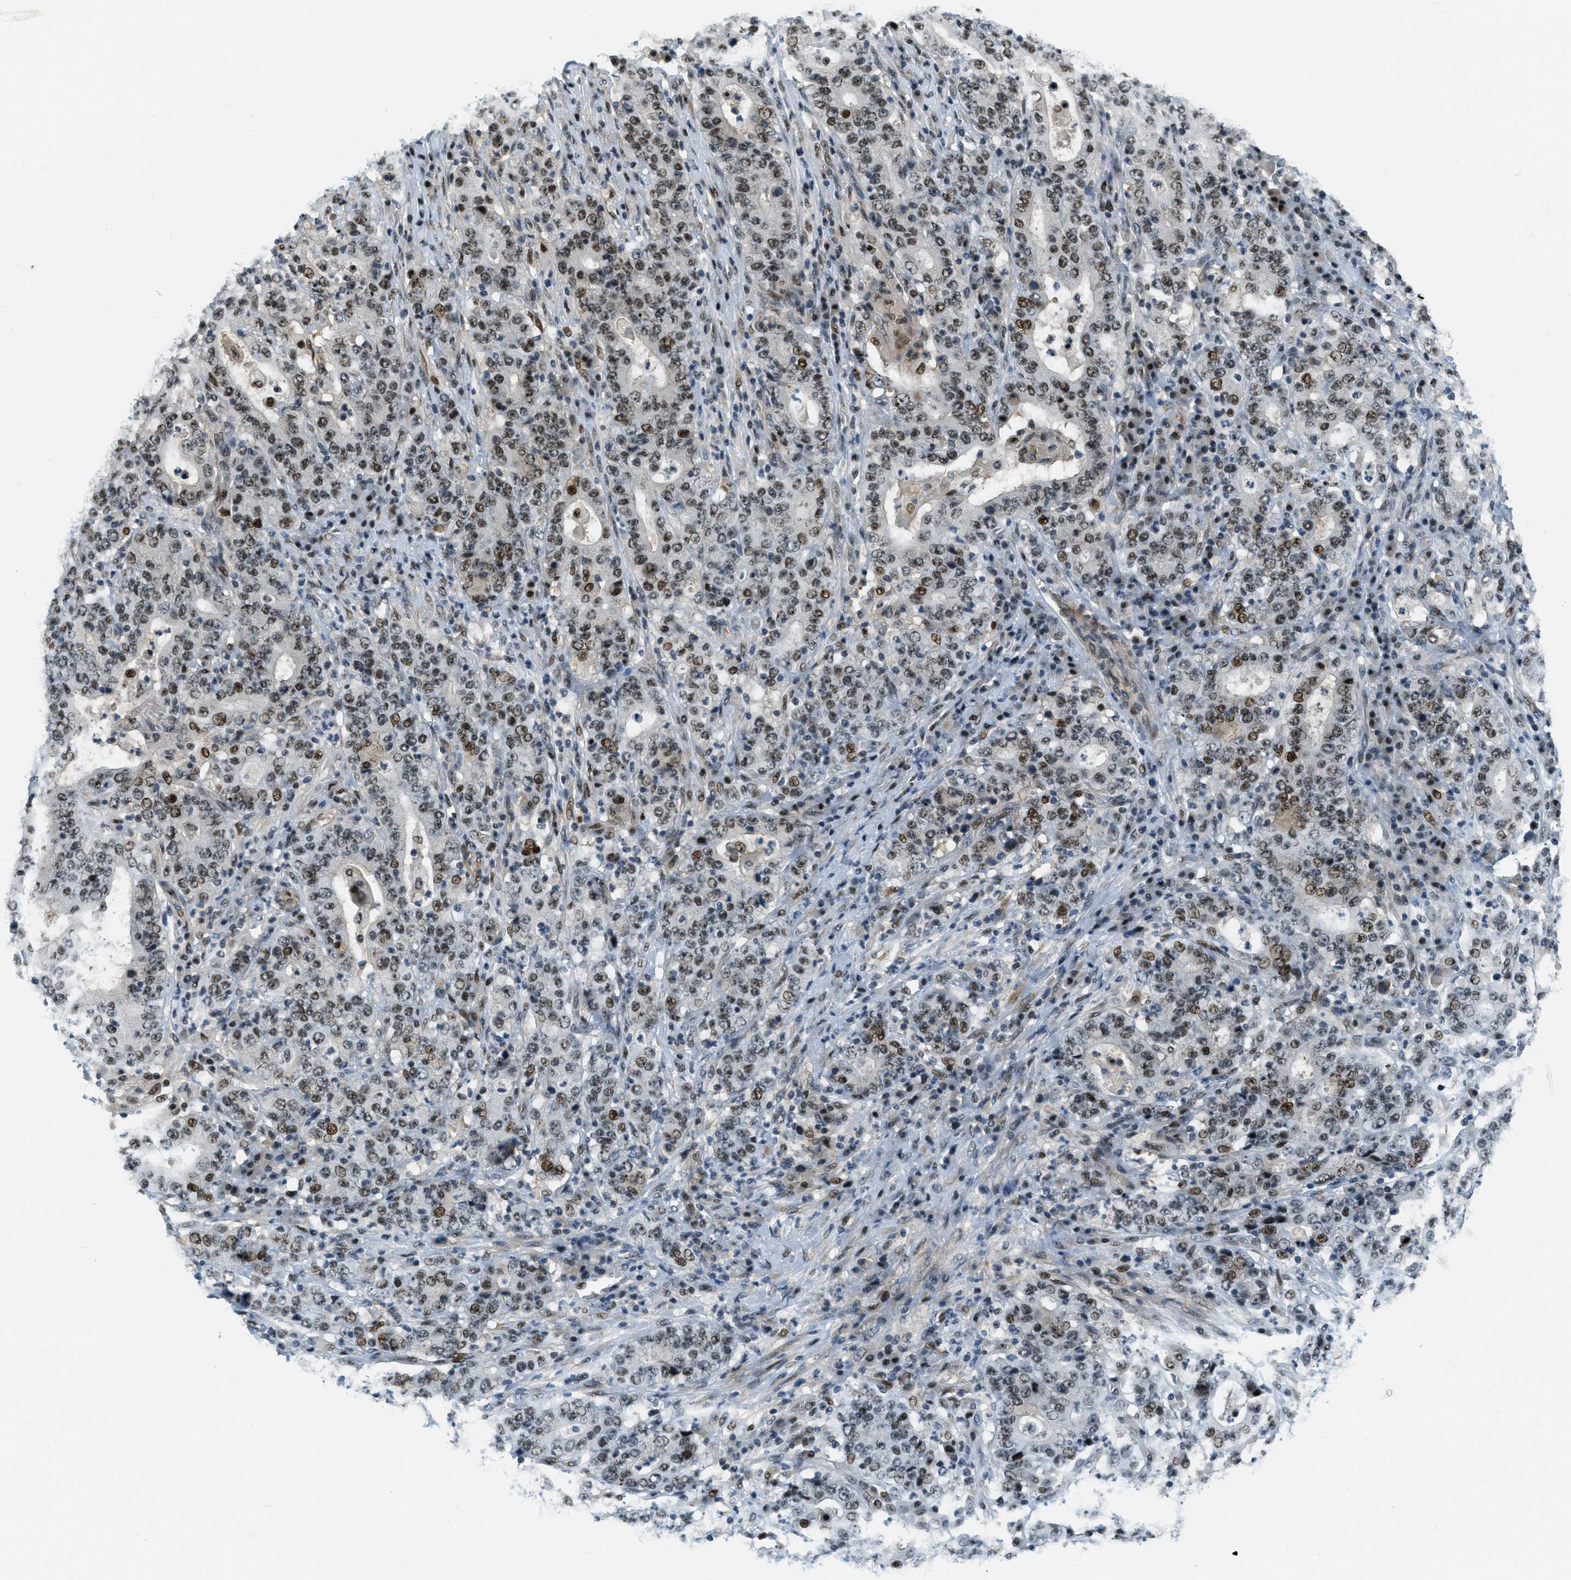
{"staining": {"intensity": "moderate", "quantity": ">75%", "location": "nuclear"}, "tissue": "stomach cancer", "cell_type": "Tumor cells", "image_type": "cancer", "snomed": [{"axis": "morphology", "description": "Normal tissue, NOS"}, {"axis": "morphology", "description": "Adenocarcinoma, NOS"}, {"axis": "topography", "description": "Stomach, upper"}, {"axis": "topography", "description": "Stomach"}], "caption": "Approximately >75% of tumor cells in human adenocarcinoma (stomach) demonstrate moderate nuclear protein expression as visualized by brown immunohistochemical staining.", "gene": "ZDHHC23", "patient": {"sex": "male", "age": 59}}